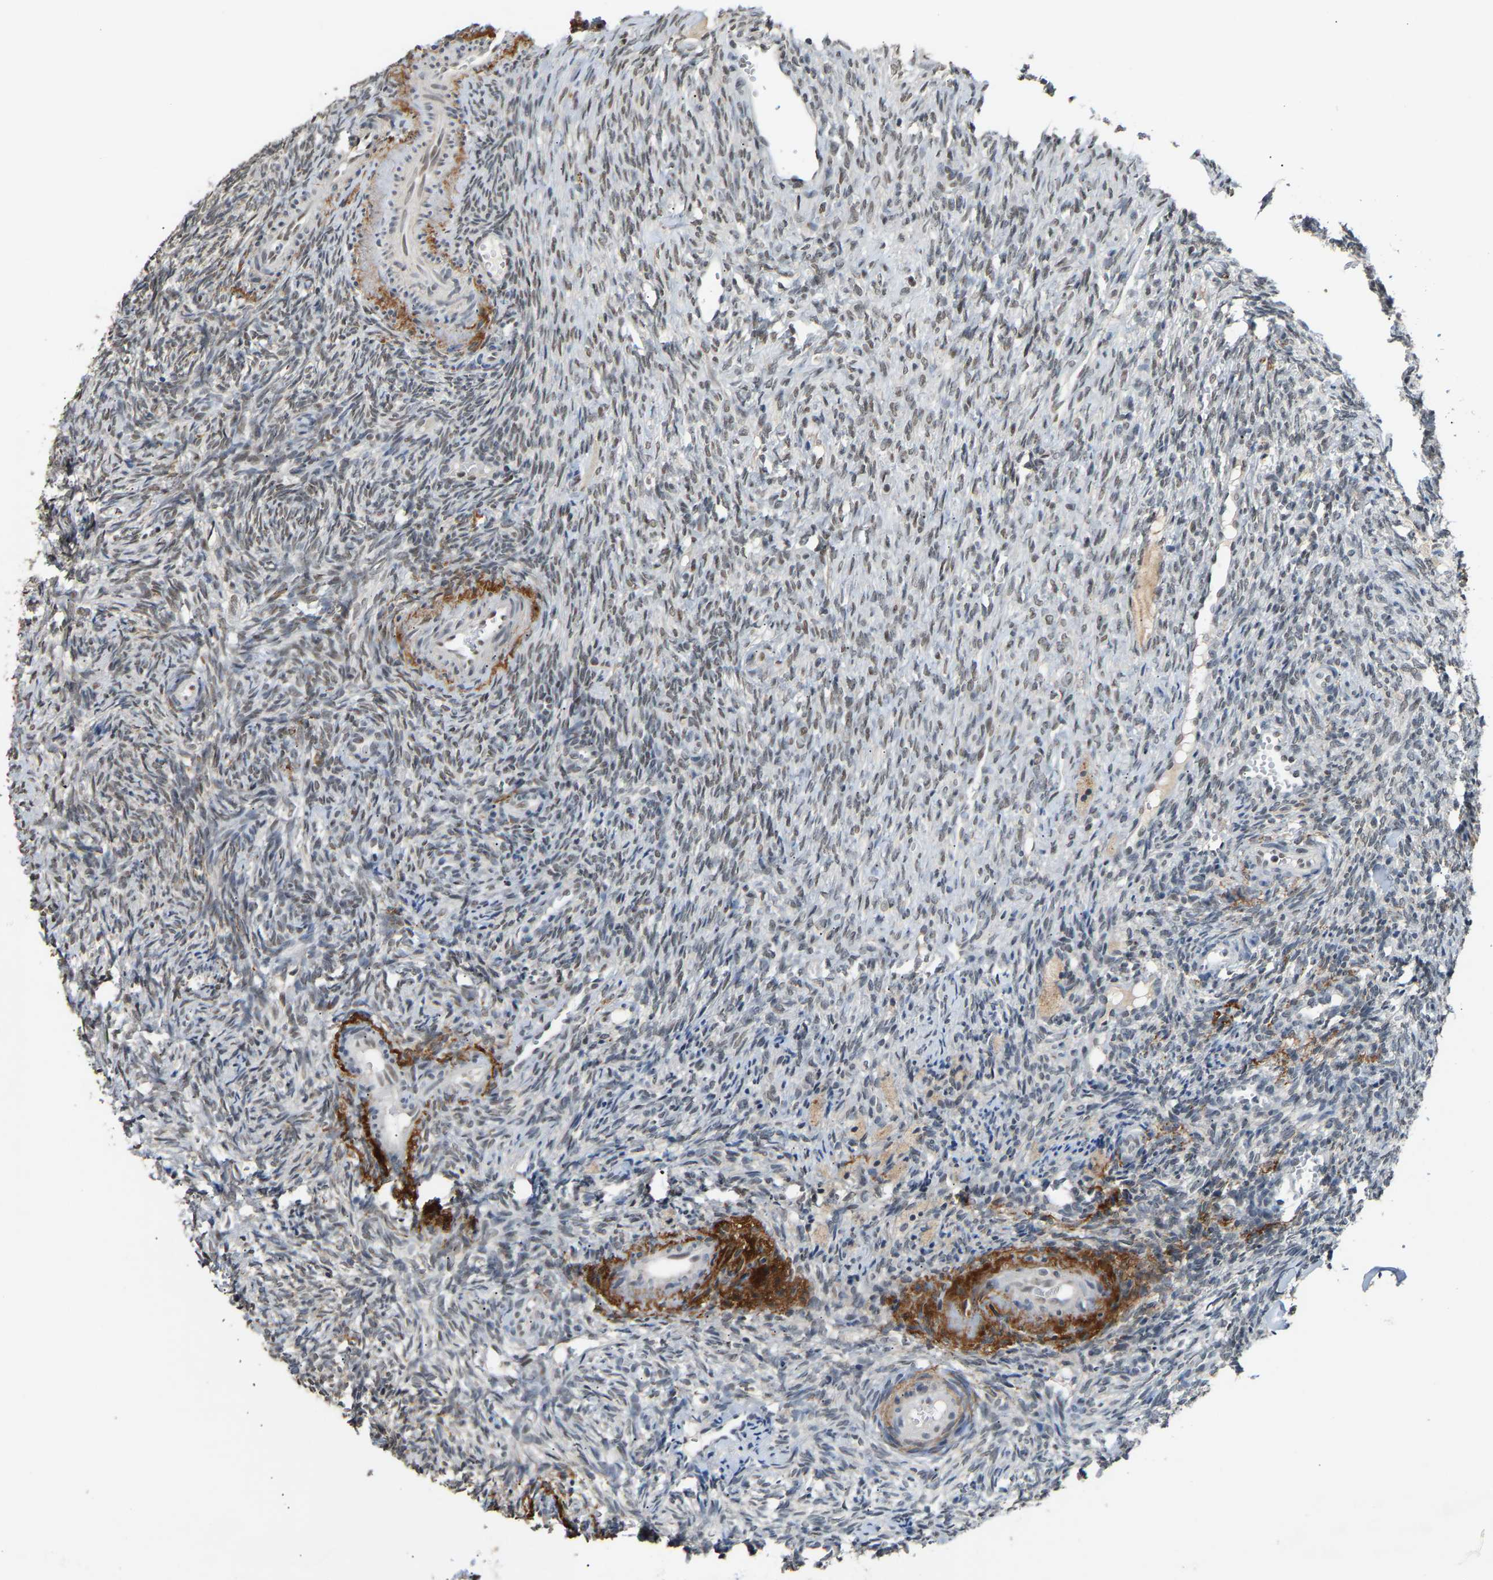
{"staining": {"intensity": "weak", "quantity": ">75%", "location": "cytoplasmic/membranous"}, "tissue": "ovary", "cell_type": "Follicle cells", "image_type": "normal", "snomed": [{"axis": "morphology", "description": "Normal tissue, NOS"}, {"axis": "topography", "description": "Ovary"}], "caption": "Protein expression by IHC shows weak cytoplasmic/membranous positivity in about >75% of follicle cells in unremarkable ovary. Immunohistochemistry (ihc) stains the protein of interest in brown and the nuclei are stained blue.", "gene": "RBM15", "patient": {"sex": "female", "age": 41}}